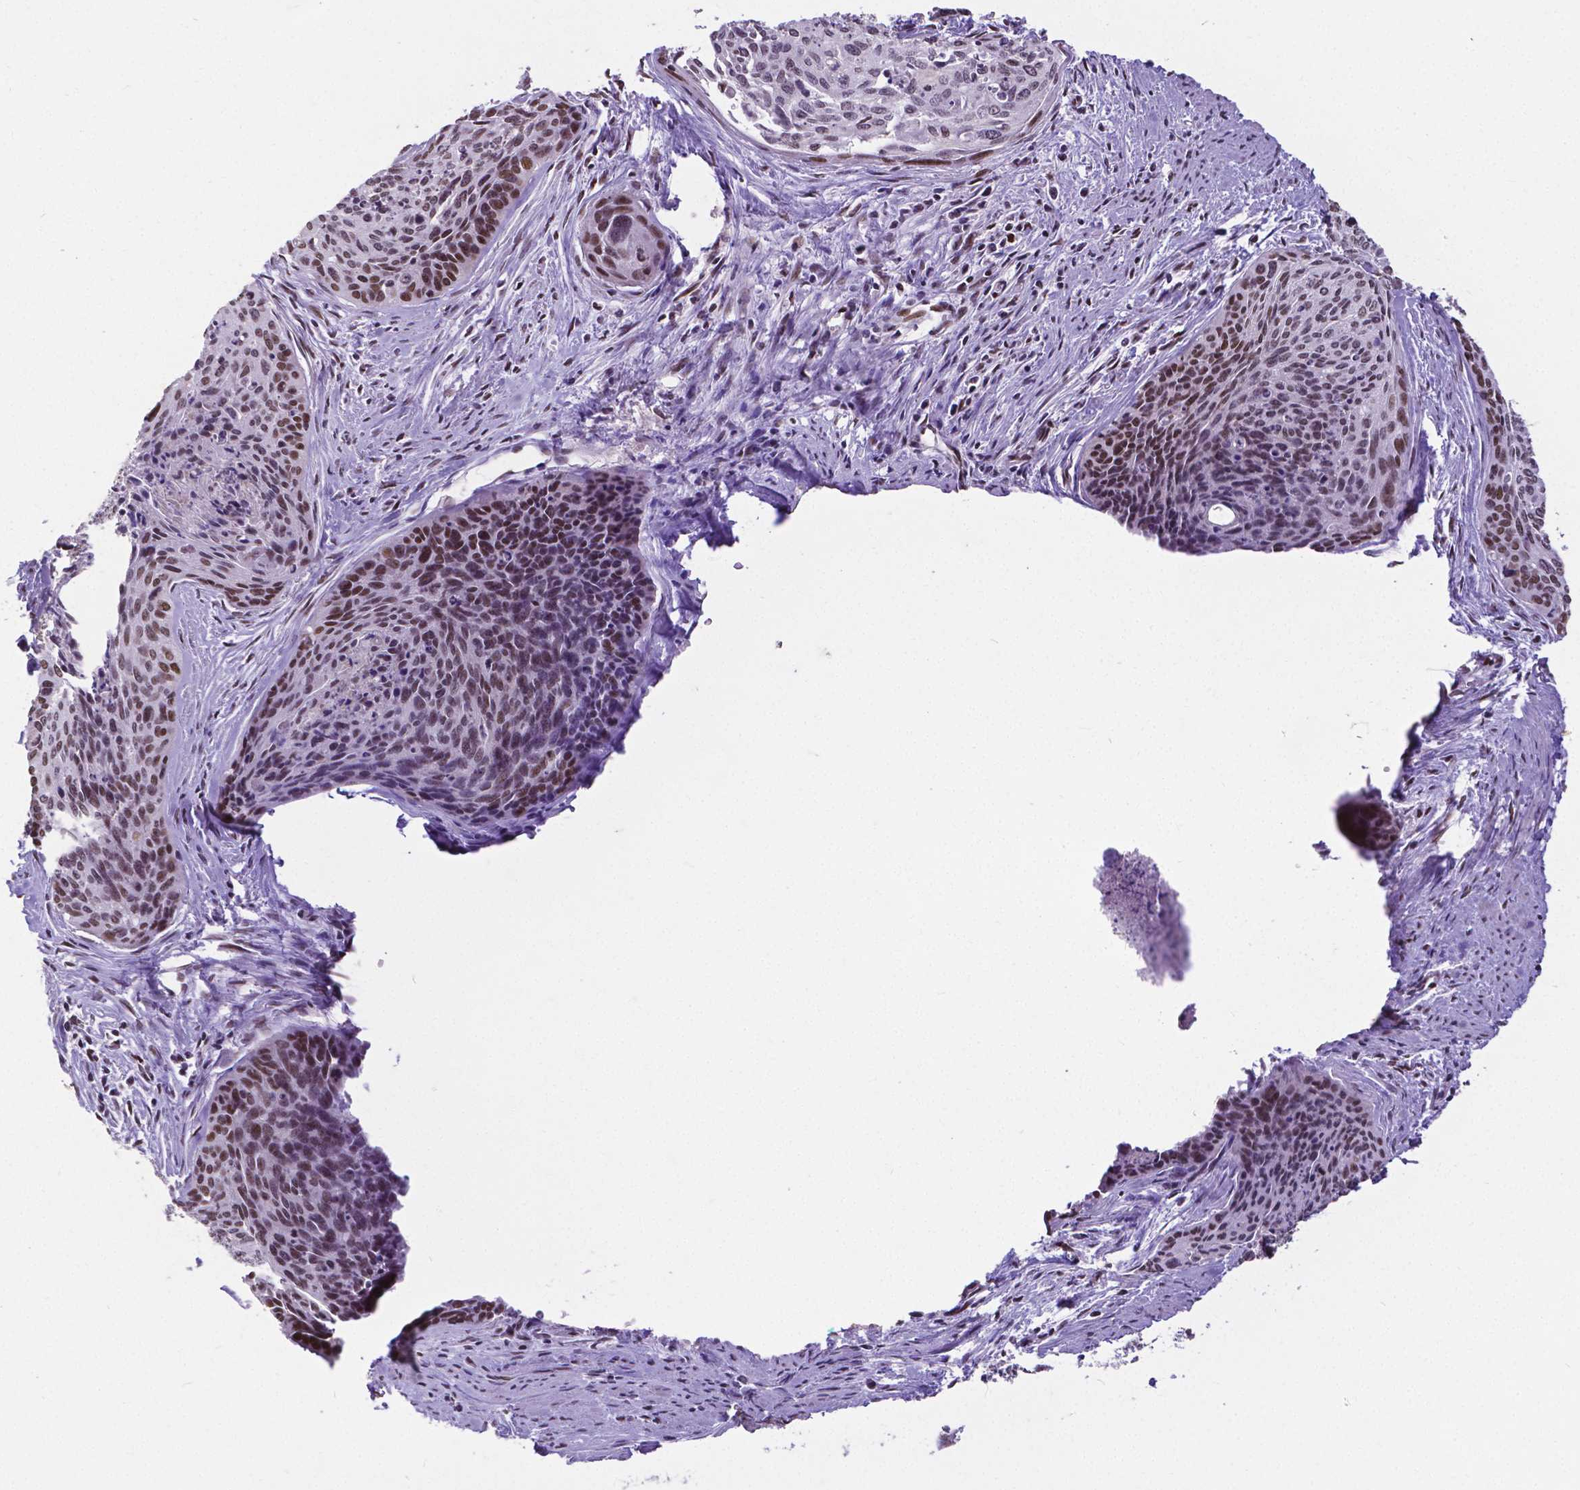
{"staining": {"intensity": "weak", "quantity": "25%-75%", "location": "nuclear"}, "tissue": "cervical cancer", "cell_type": "Tumor cells", "image_type": "cancer", "snomed": [{"axis": "morphology", "description": "Squamous cell carcinoma, NOS"}, {"axis": "topography", "description": "Cervix"}], "caption": "Immunohistochemistry (DAB) staining of cervical cancer (squamous cell carcinoma) shows weak nuclear protein expression in about 25%-75% of tumor cells.", "gene": "ATRX", "patient": {"sex": "female", "age": 55}}